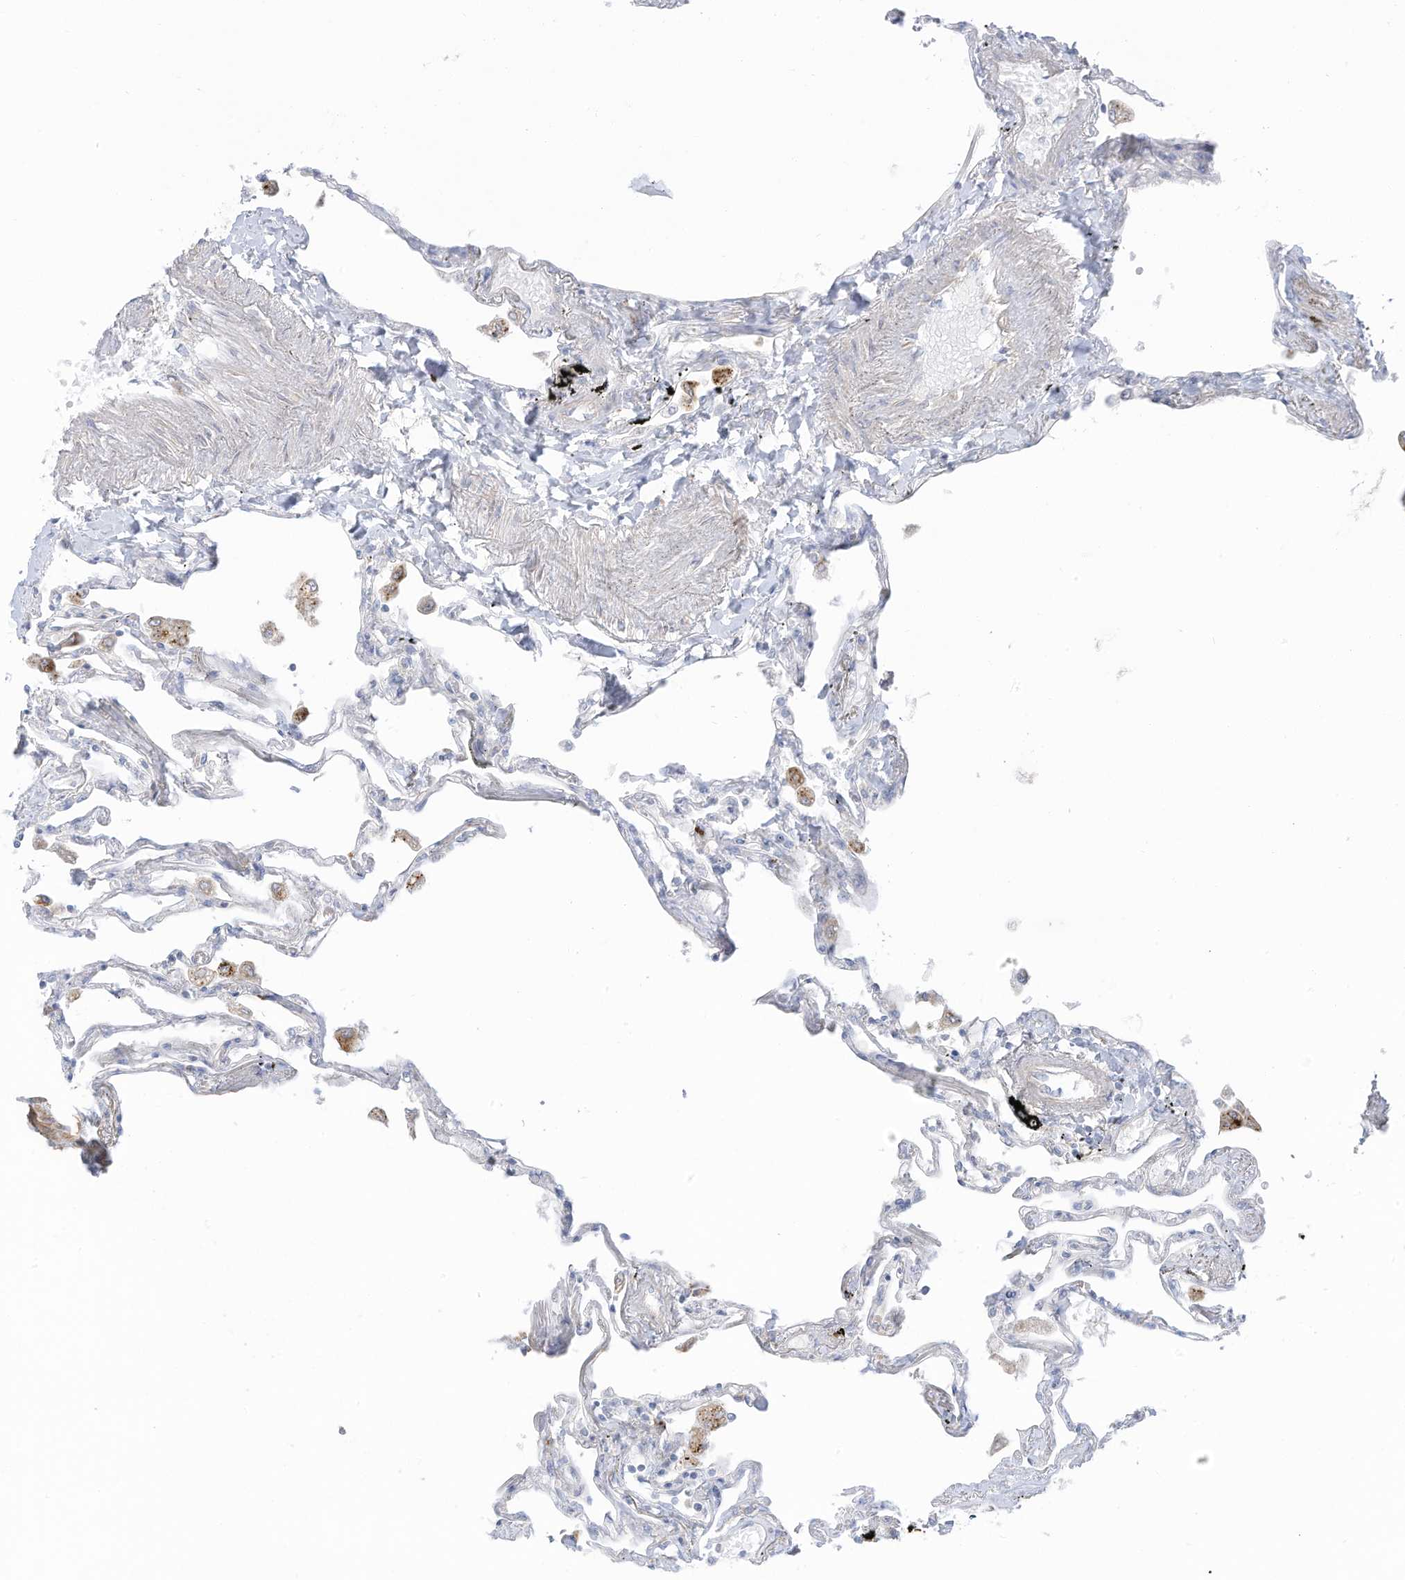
{"staining": {"intensity": "negative", "quantity": "none", "location": "none"}, "tissue": "lung", "cell_type": "Alveolar cells", "image_type": "normal", "snomed": [{"axis": "morphology", "description": "Normal tissue, NOS"}, {"axis": "topography", "description": "Lung"}], "caption": "IHC of benign lung exhibits no positivity in alveolar cells. (Immunohistochemistry (ihc), brightfield microscopy, high magnification).", "gene": "TAL2", "patient": {"sex": "female", "age": 67}}